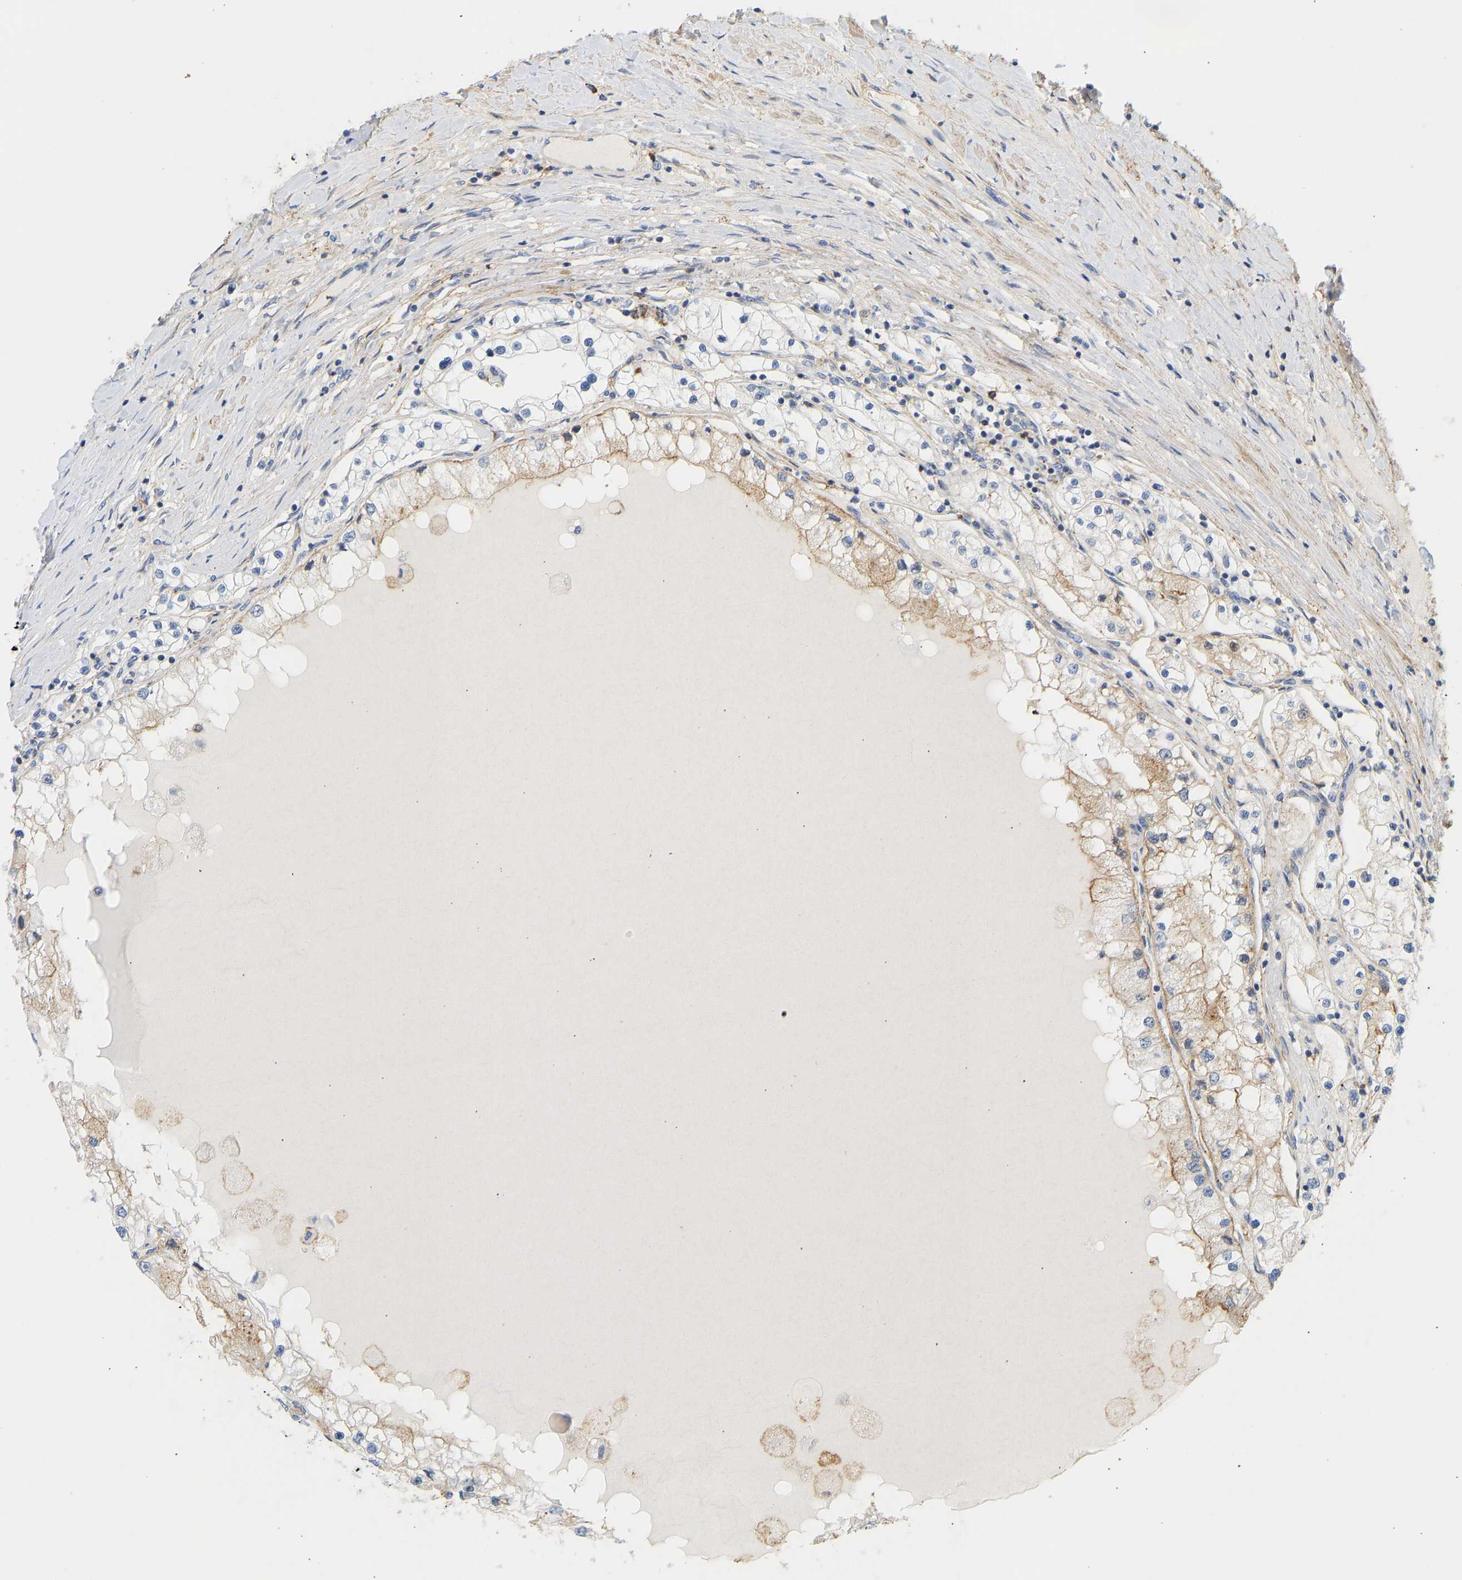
{"staining": {"intensity": "moderate", "quantity": "<25%", "location": "cytoplasmic/membranous"}, "tissue": "renal cancer", "cell_type": "Tumor cells", "image_type": "cancer", "snomed": [{"axis": "morphology", "description": "Adenocarcinoma, NOS"}, {"axis": "topography", "description": "Kidney"}], "caption": "Immunohistochemistry (DAB) staining of human renal cancer reveals moderate cytoplasmic/membranous protein staining in approximately <25% of tumor cells.", "gene": "BVES", "patient": {"sex": "male", "age": 68}}